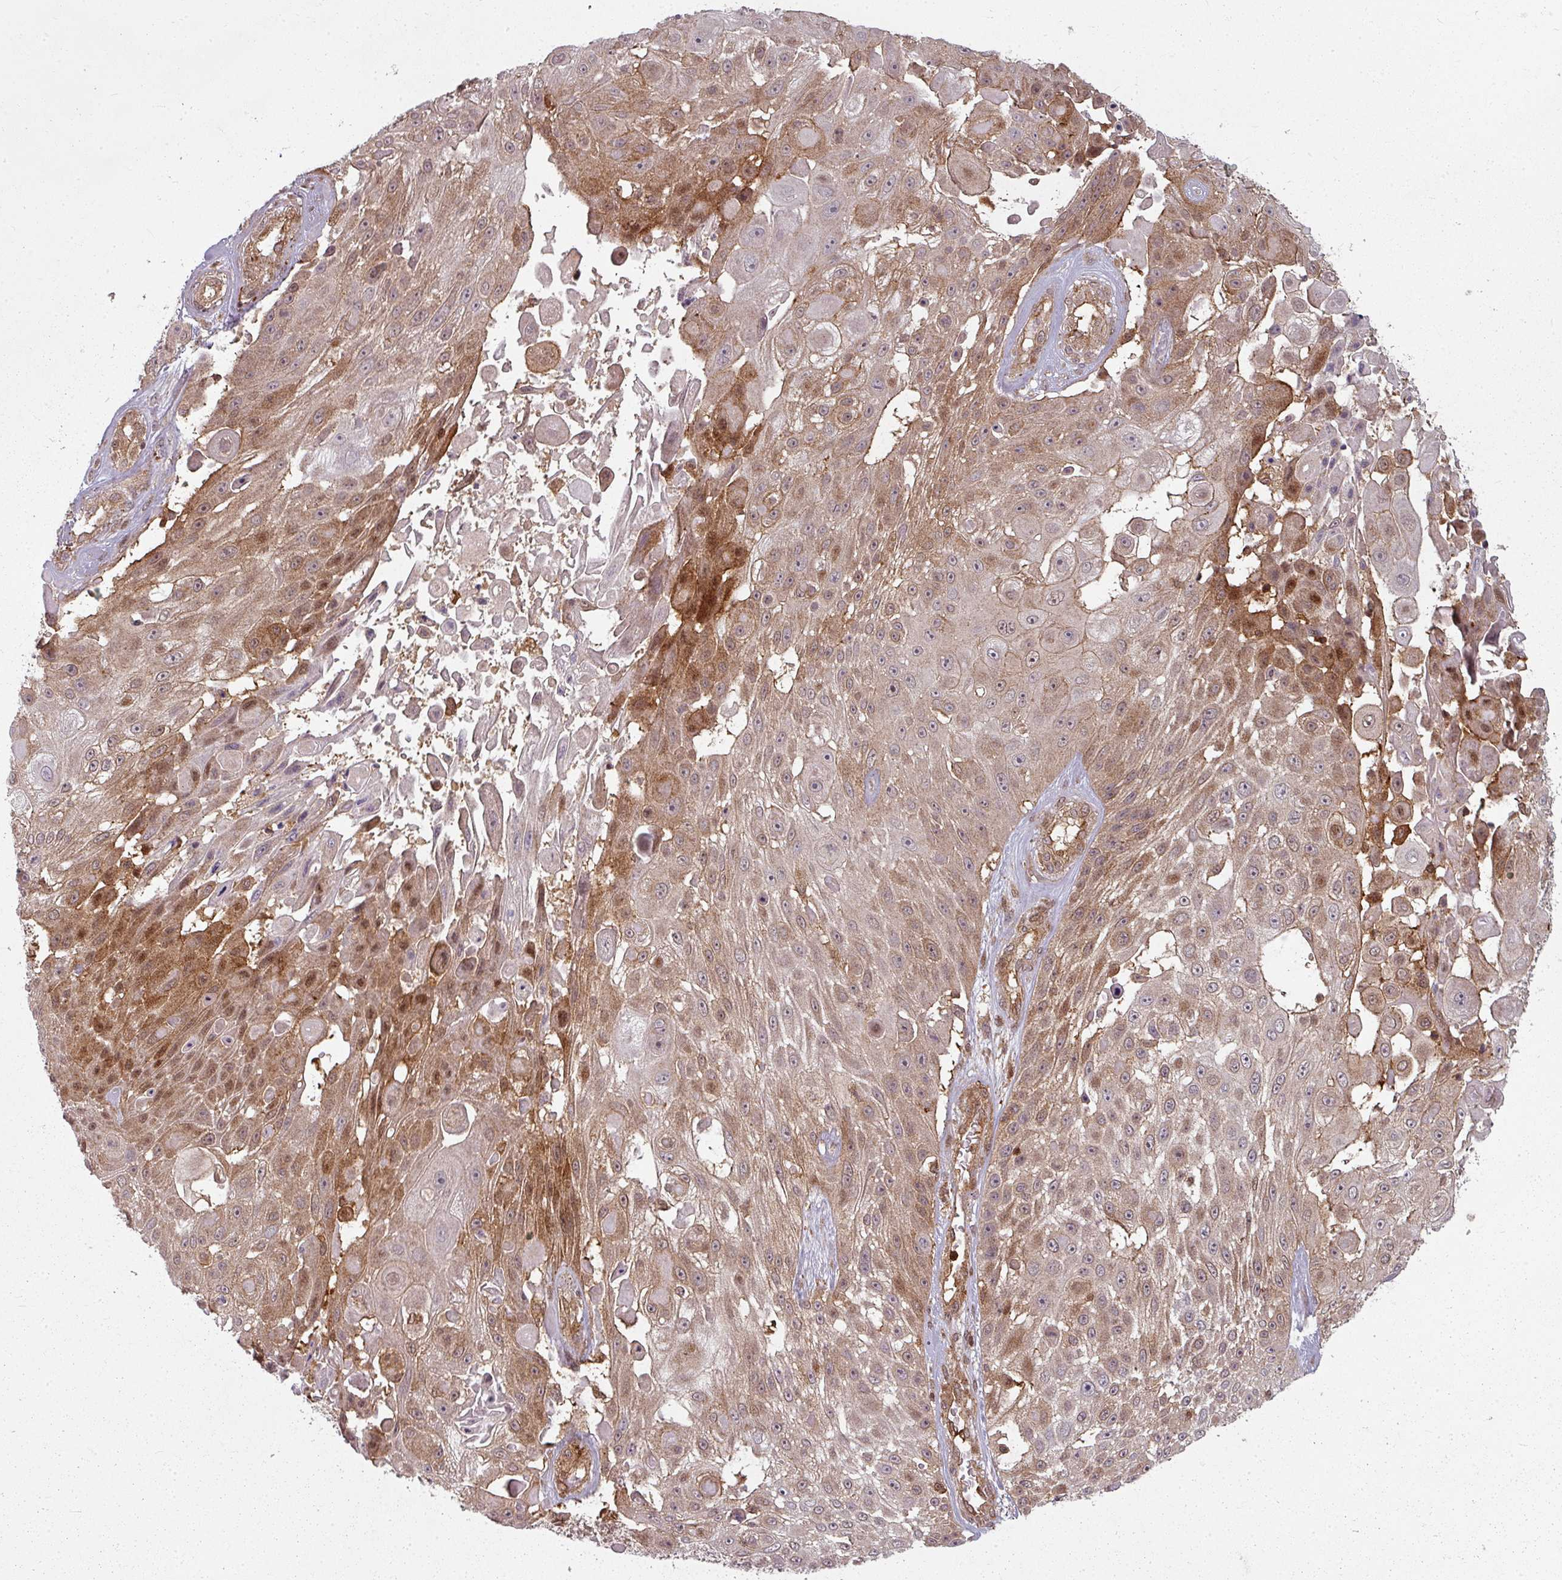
{"staining": {"intensity": "moderate", "quantity": "25%-75%", "location": "cytoplasmic/membranous"}, "tissue": "skin cancer", "cell_type": "Tumor cells", "image_type": "cancer", "snomed": [{"axis": "morphology", "description": "Squamous cell carcinoma, NOS"}, {"axis": "topography", "description": "Skin"}], "caption": "About 25%-75% of tumor cells in human skin cancer exhibit moderate cytoplasmic/membranous protein expression as visualized by brown immunohistochemical staining.", "gene": "CLIC1", "patient": {"sex": "female", "age": 86}}